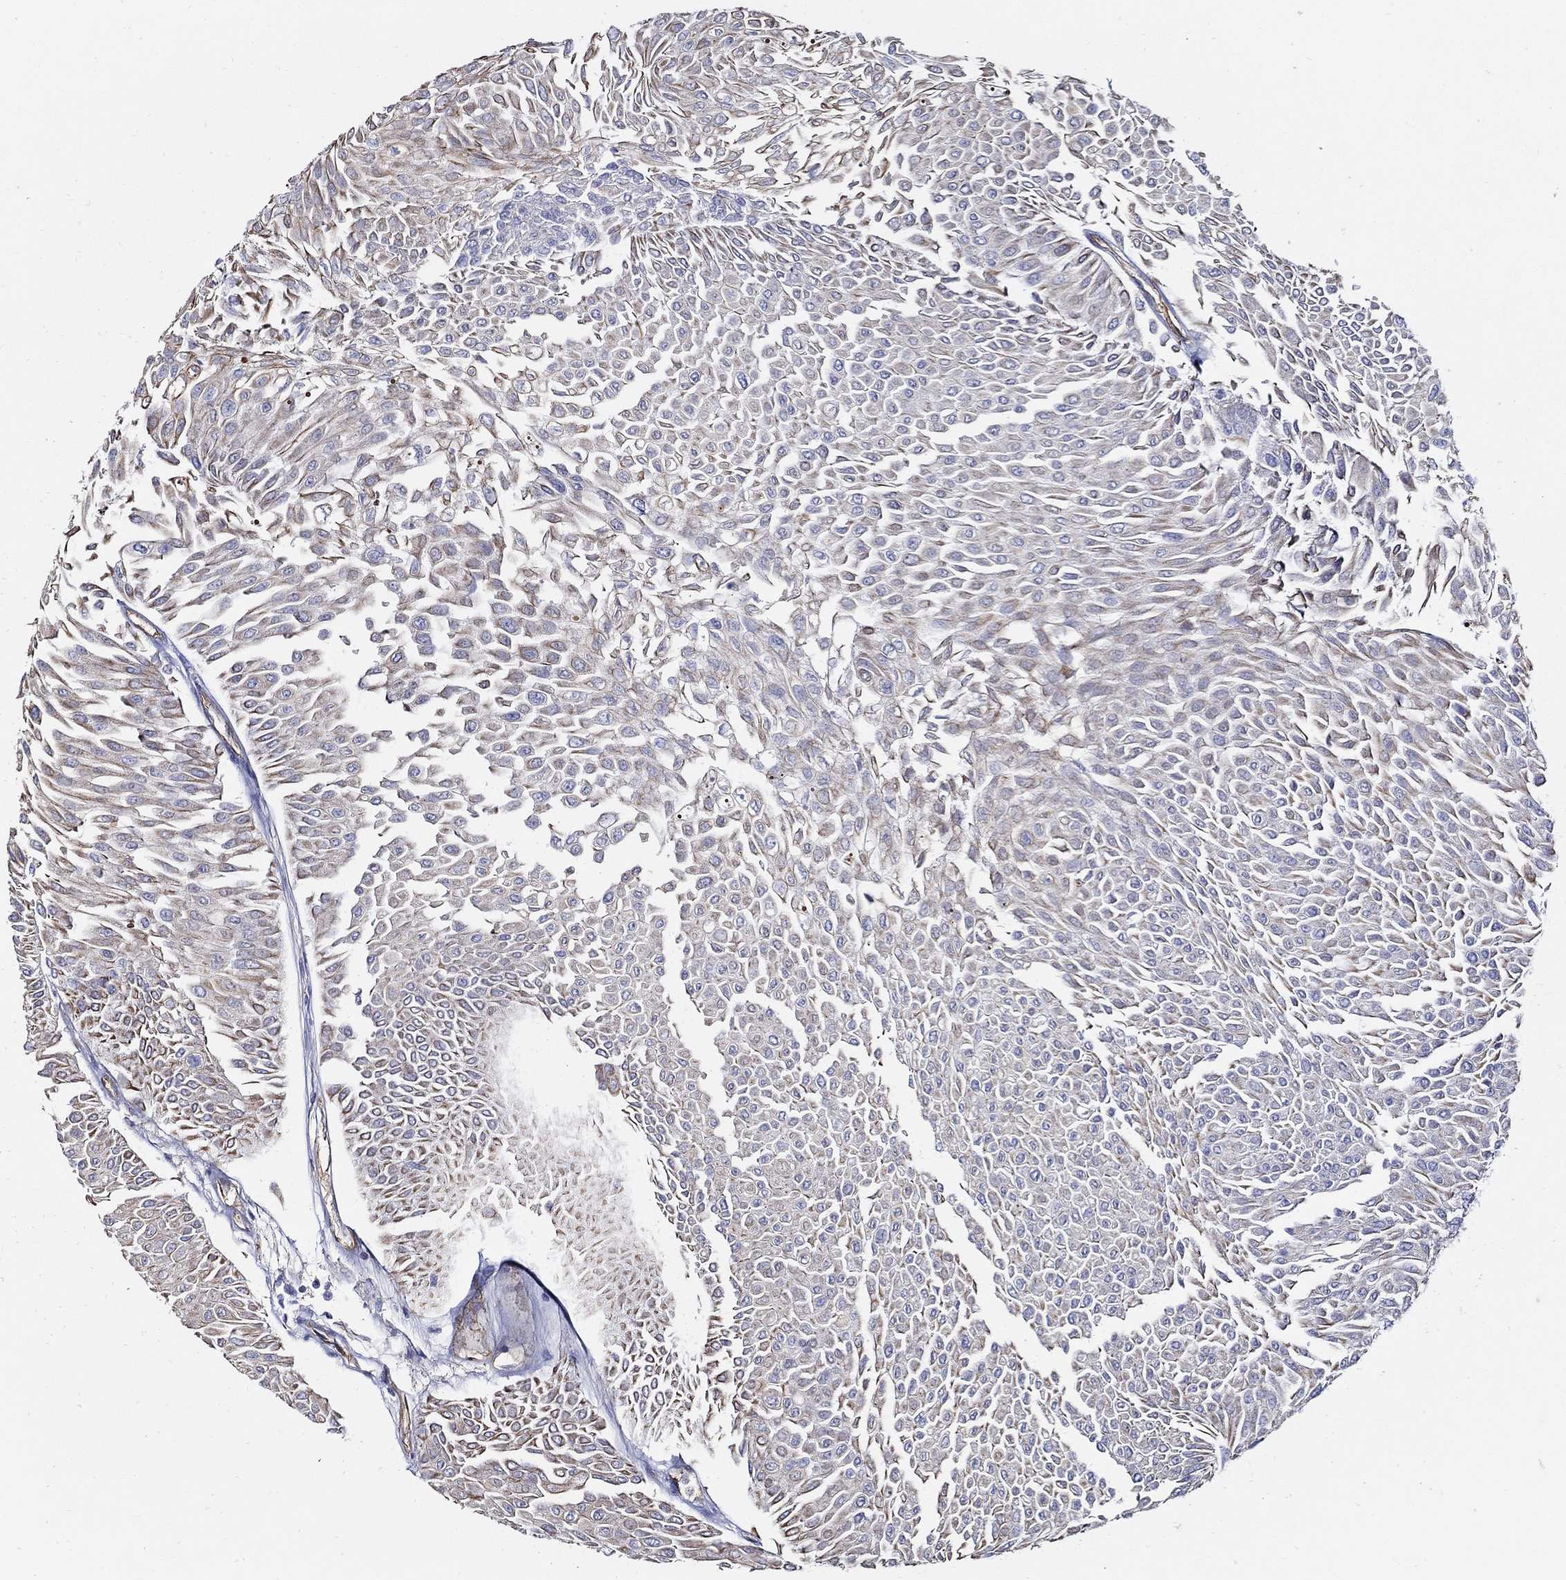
{"staining": {"intensity": "negative", "quantity": "none", "location": "none"}, "tissue": "urothelial cancer", "cell_type": "Tumor cells", "image_type": "cancer", "snomed": [{"axis": "morphology", "description": "Urothelial carcinoma, Low grade"}, {"axis": "topography", "description": "Urinary bladder"}], "caption": "Urothelial cancer was stained to show a protein in brown. There is no significant staining in tumor cells.", "gene": "APBB3", "patient": {"sex": "male", "age": 67}}